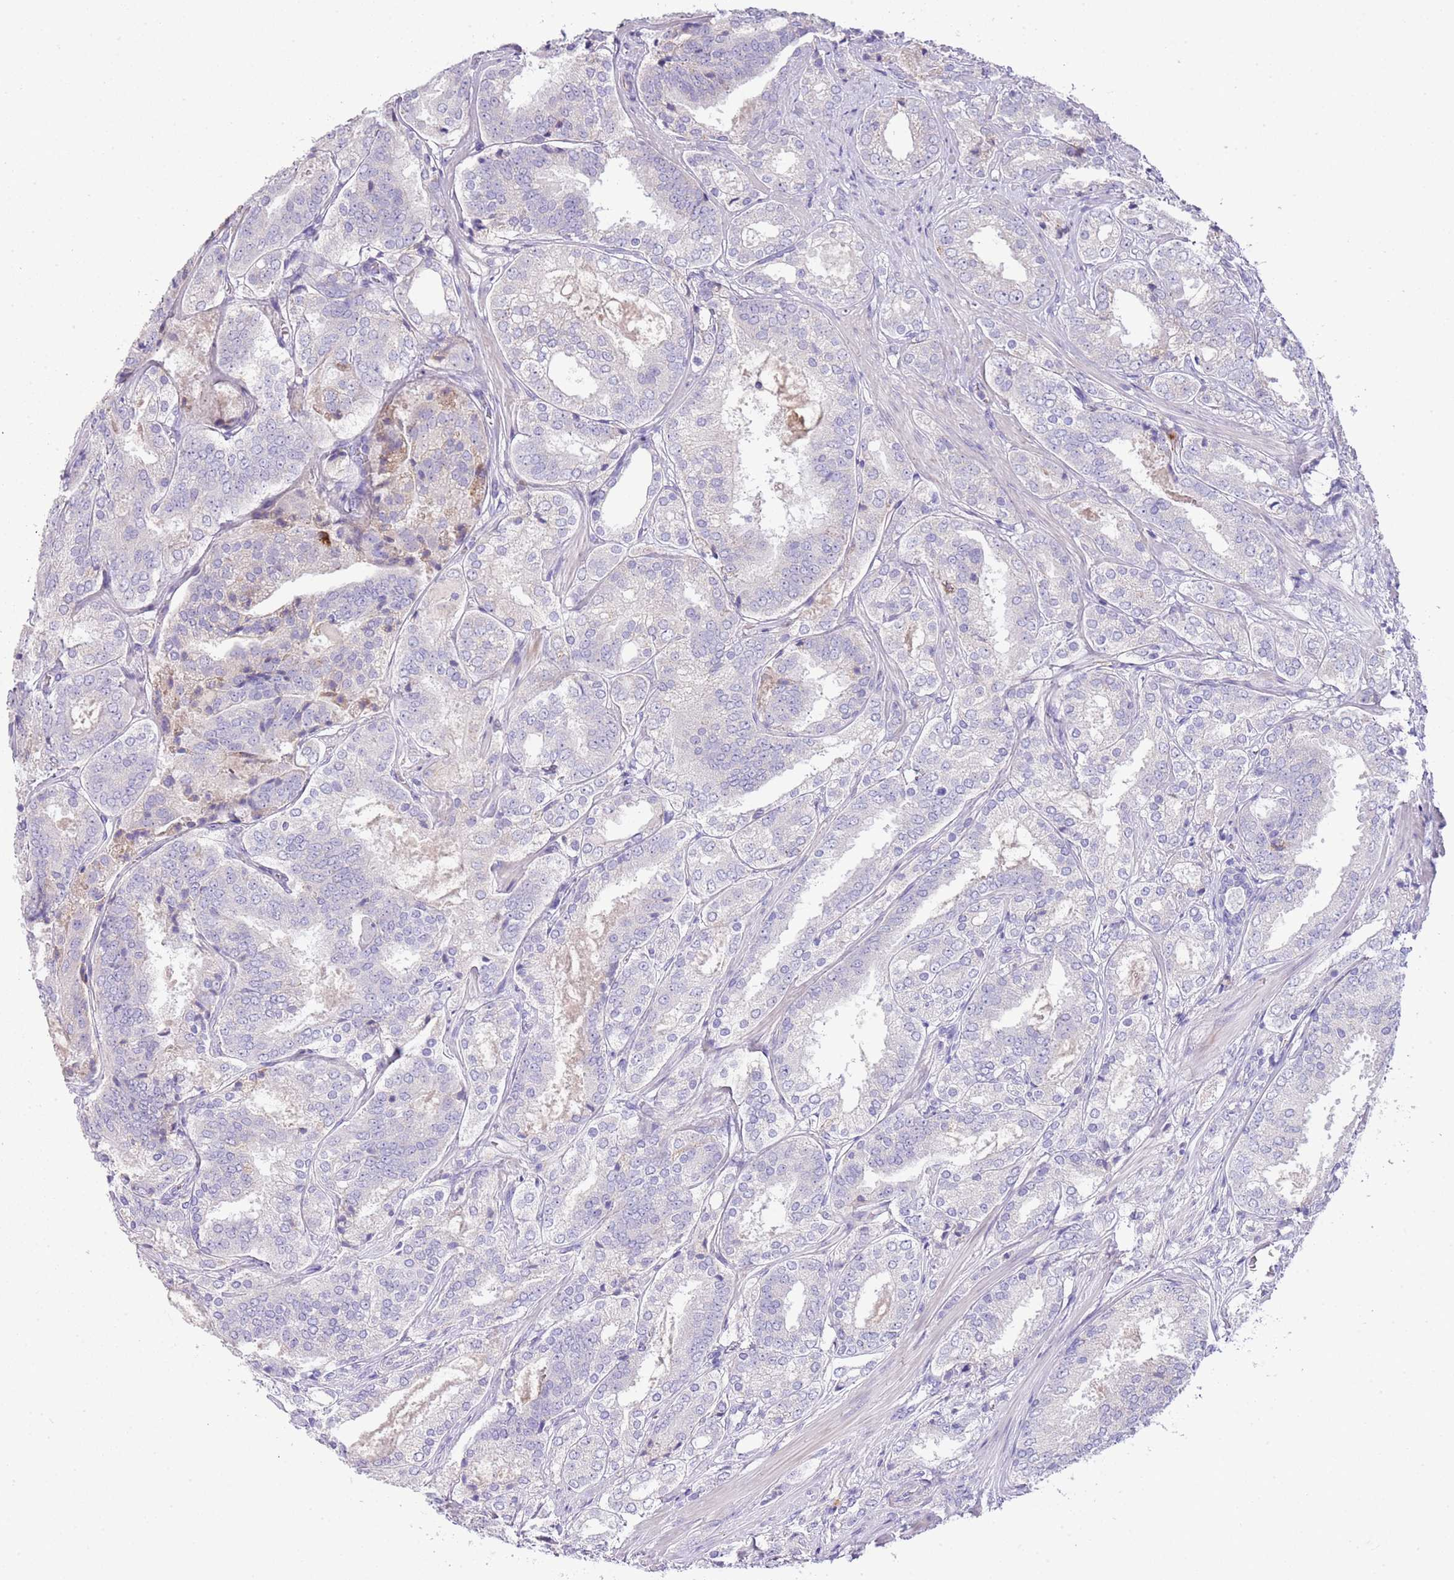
{"staining": {"intensity": "negative", "quantity": "none", "location": "none"}, "tissue": "prostate cancer", "cell_type": "Tumor cells", "image_type": "cancer", "snomed": [{"axis": "morphology", "description": "Adenocarcinoma, High grade"}, {"axis": "topography", "description": "Prostate"}], "caption": "High power microscopy histopathology image of an immunohistochemistry photomicrograph of prostate high-grade adenocarcinoma, revealing no significant expression in tumor cells.", "gene": "ABHD17A", "patient": {"sex": "male", "age": 63}}